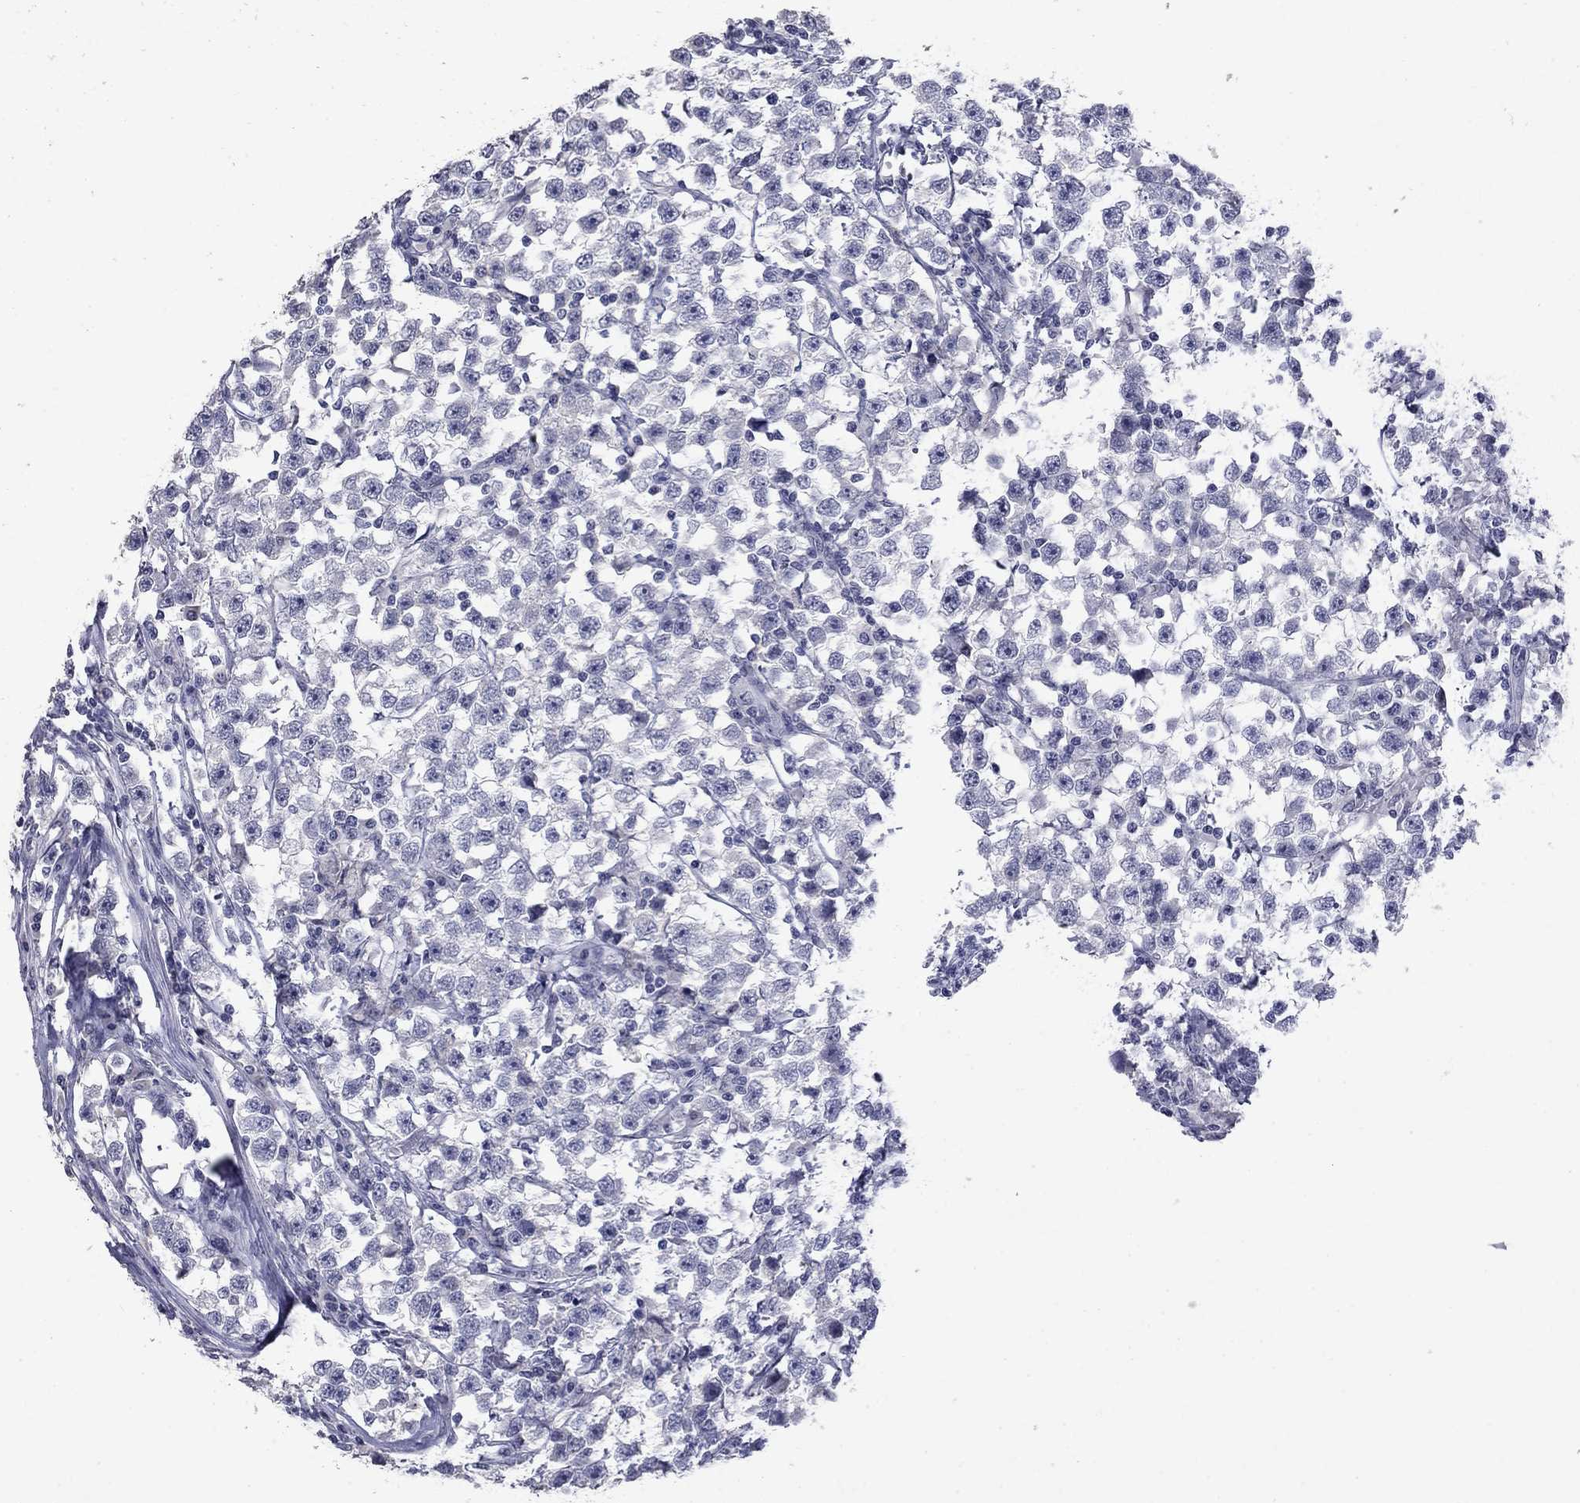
{"staining": {"intensity": "negative", "quantity": "none", "location": "none"}, "tissue": "testis cancer", "cell_type": "Tumor cells", "image_type": "cancer", "snomed": [{"axis": "morphology", "description": "Seminoma, NOS"}, {"axis": "topography", "description": "Testis"}], "caption": "IHC of seminoma (testis) demonstrates no positivity in tumor cells.", "gene": "SLC51A", "patient": {"sex": "male", "age": 33}}